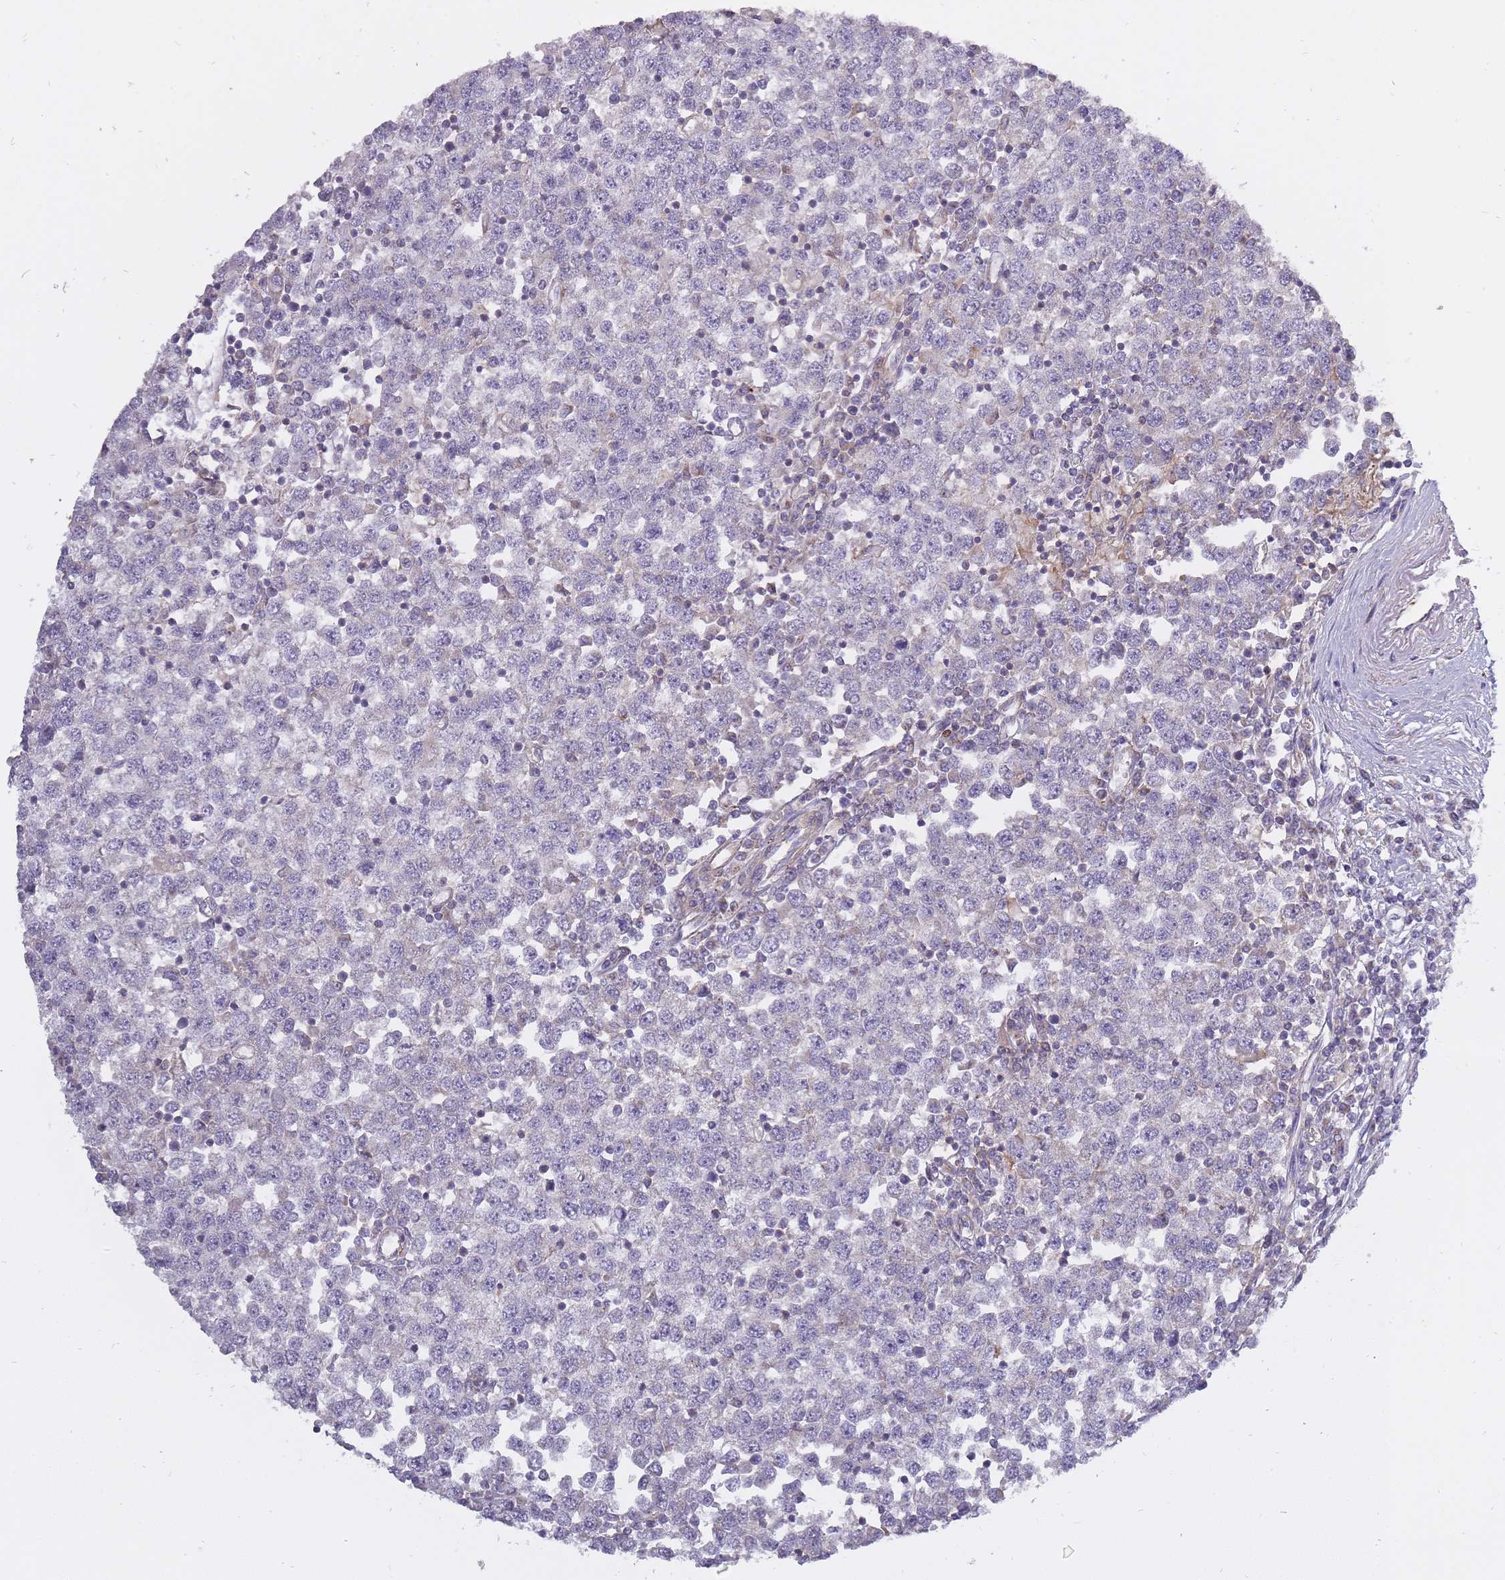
{"staining": {"intensity": "weak", "quantity": "25%-75%", "location": "cytoplasmic/membranous"}, "tissue": "testis cancer", "cell_type": "Tumor cells", "image_type": "cancer", "snomed": [{"axis": "morphology", "description": "Seminoma, NOS"}, {"axis": "topography", "description": "Testis"}], "caption": "The photomicrograph shows a brown stain indicating the presence of a protein in the cytoplasmic/membranous of tumor cells in testis cancer (seminoma).", "gene": "ALKBH4", "patient": {"sex": "male", "age": 65}}